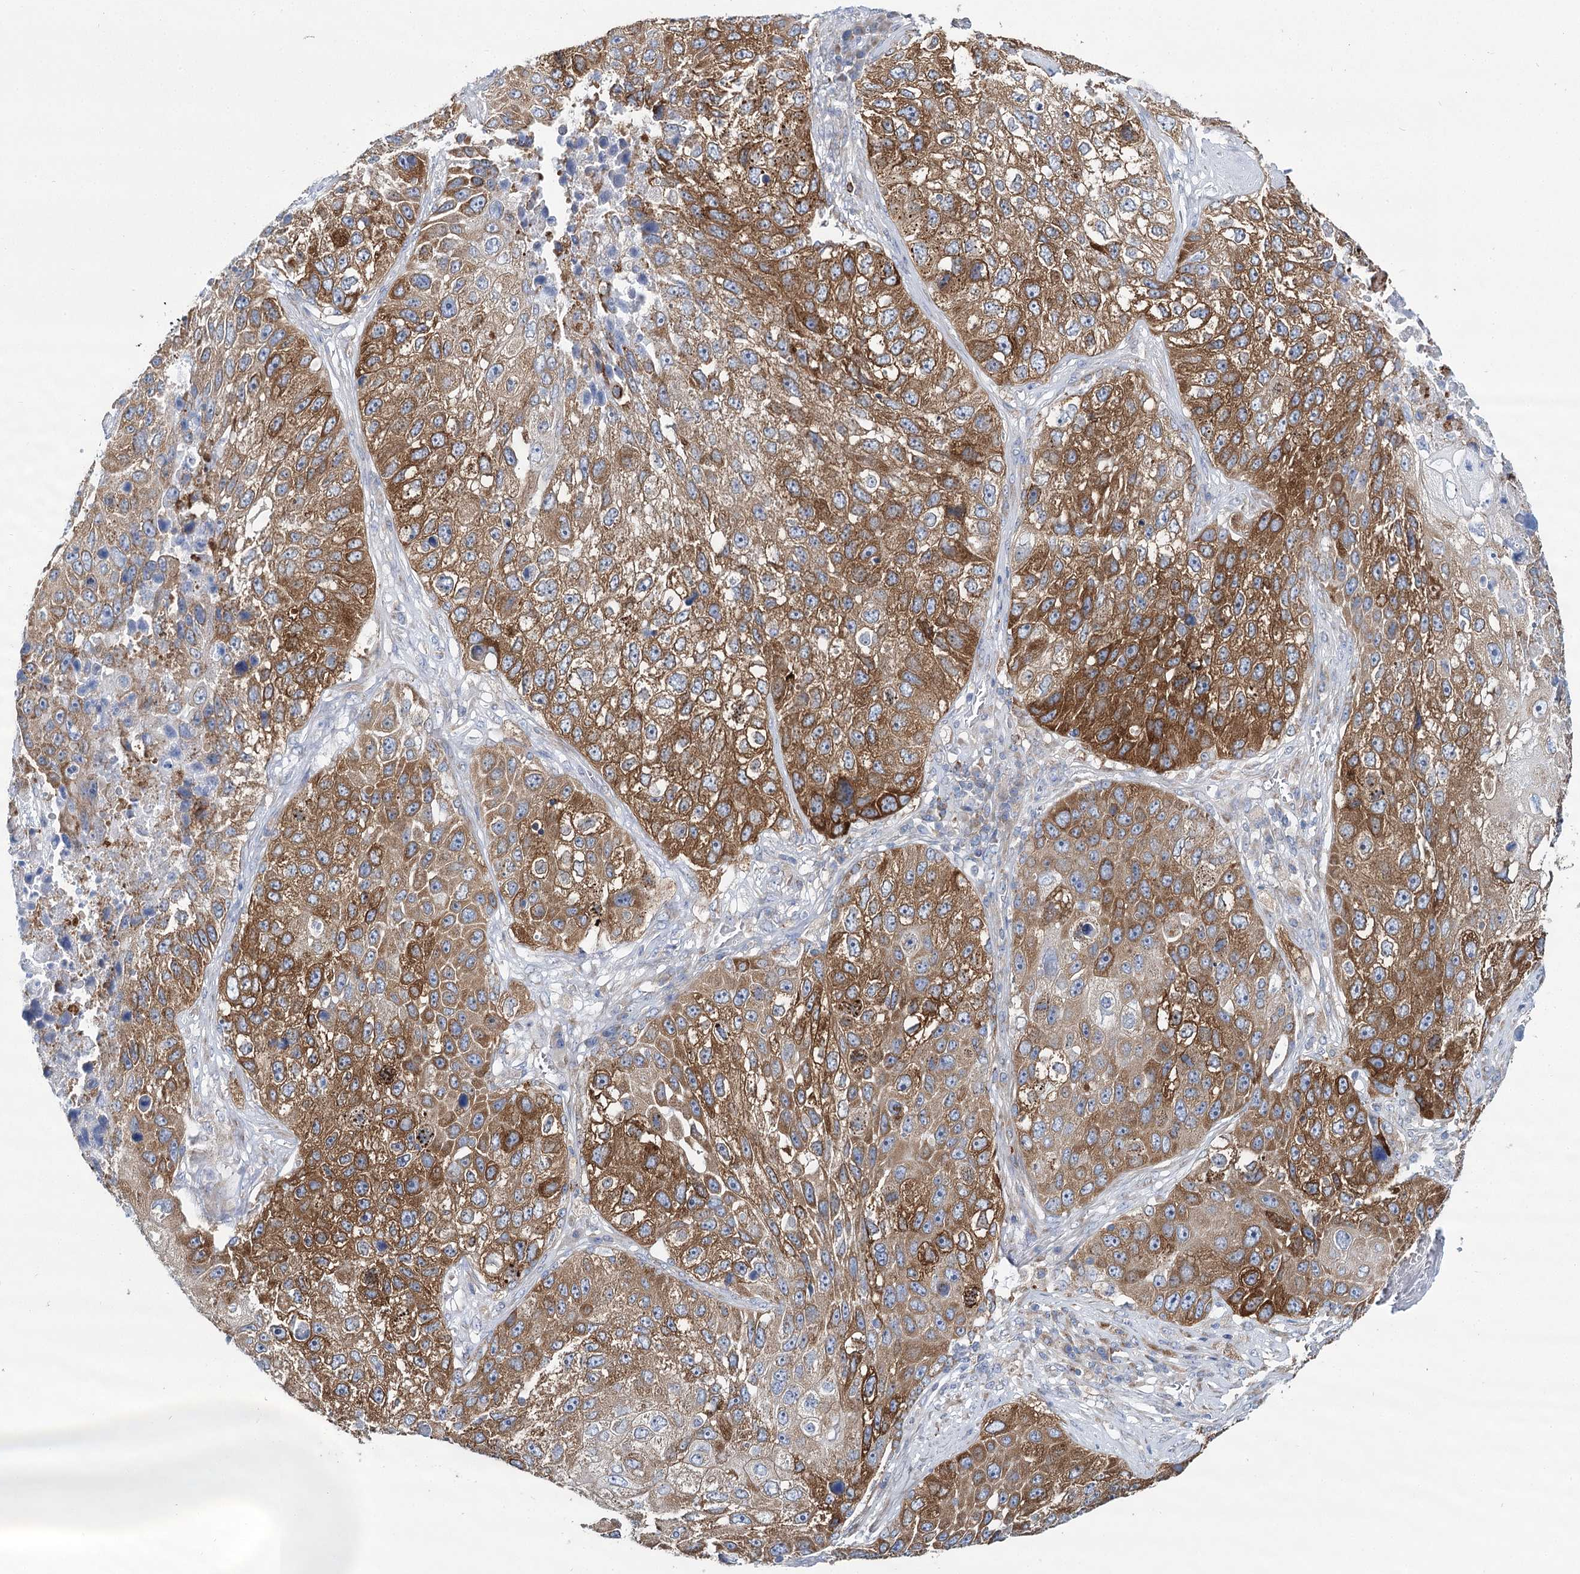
{"staining": {"intensity": "moderate", "quantity": ">75%", "location": "cytoplasmic/membranous"}, "tissue": "lung cancer", "cell_type": "Tumor cells", "image_type": "cancer", "snomed": [{"axis": "morphology", "description": "Squamous cell carcinoma, NOS"}, {"axis": "topography", "description": "Lung"}], "caption": "IHC (DAB) staining of lung cancer (squamous cell carcinoma) demonstrates moderate cytoplasmic/membranous protein expression in approximately >75% of tumor cells. The protein is stained brown, and the nuclei are stained in blue (DAB (3,3'-diaminobenzidine) IHC with brightfield microscopy, high magnification).", "gene": "THUMPD3", "patient": {"sex": "male", "age": 61}}